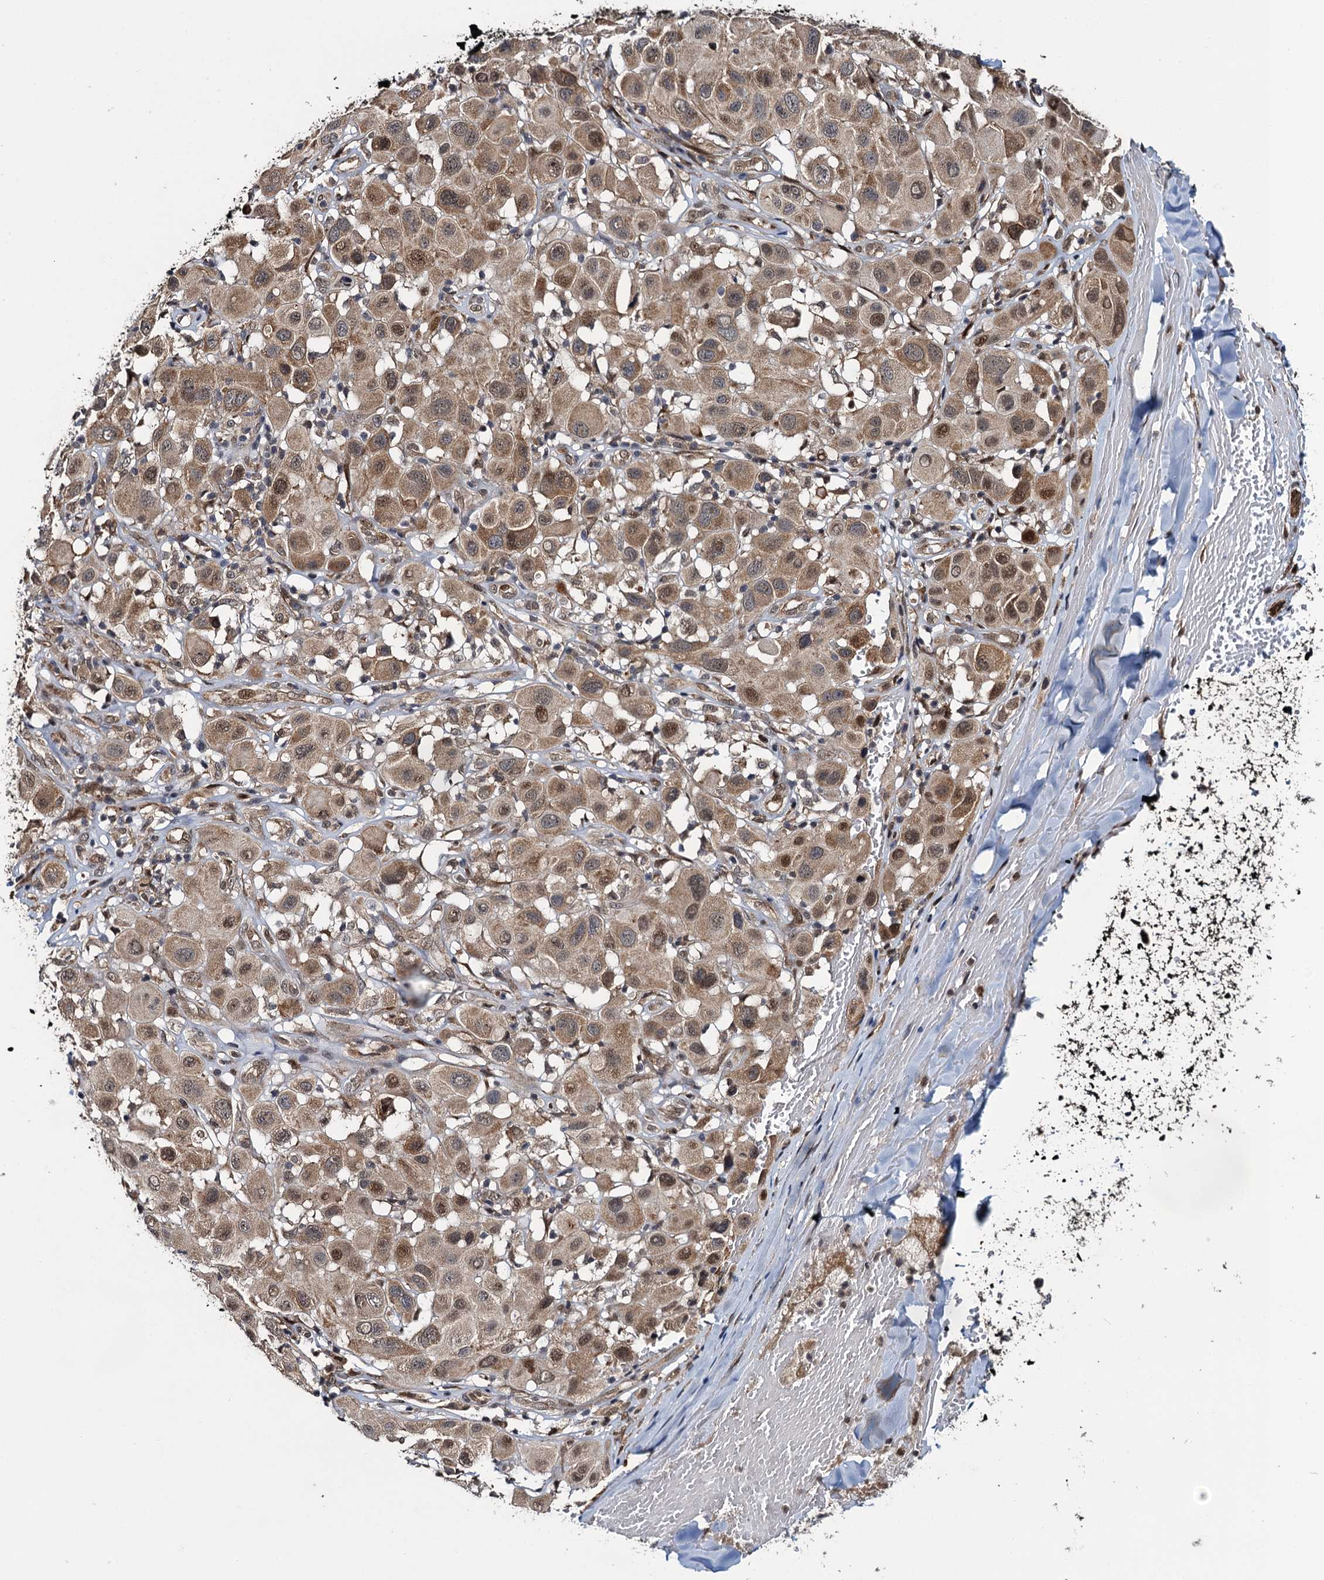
{"staining": {"intensity": "moderate", "quantity": ">75%", "location": "cytoplasmic/membranous,nuclear"}, "tissue": "melanoma", "cell_type": "Tumor cells", "image_type": "cancer", "snomed": [{"axis": "morphology", "description": "Malignant melanoma, Metastatic site"}, {"axis": "topography", "description": "Skin"}], "caption": "An immunohistochemistry image of tumor tissue is shown. Protein staining in brown highlights moderate cytoplasmic/membranous and nuclear positivity in malignant melanoma (metastatic site) within tumor cells.", "gene": "EVX2", "patient": {"sex": "male", "age": 41}}